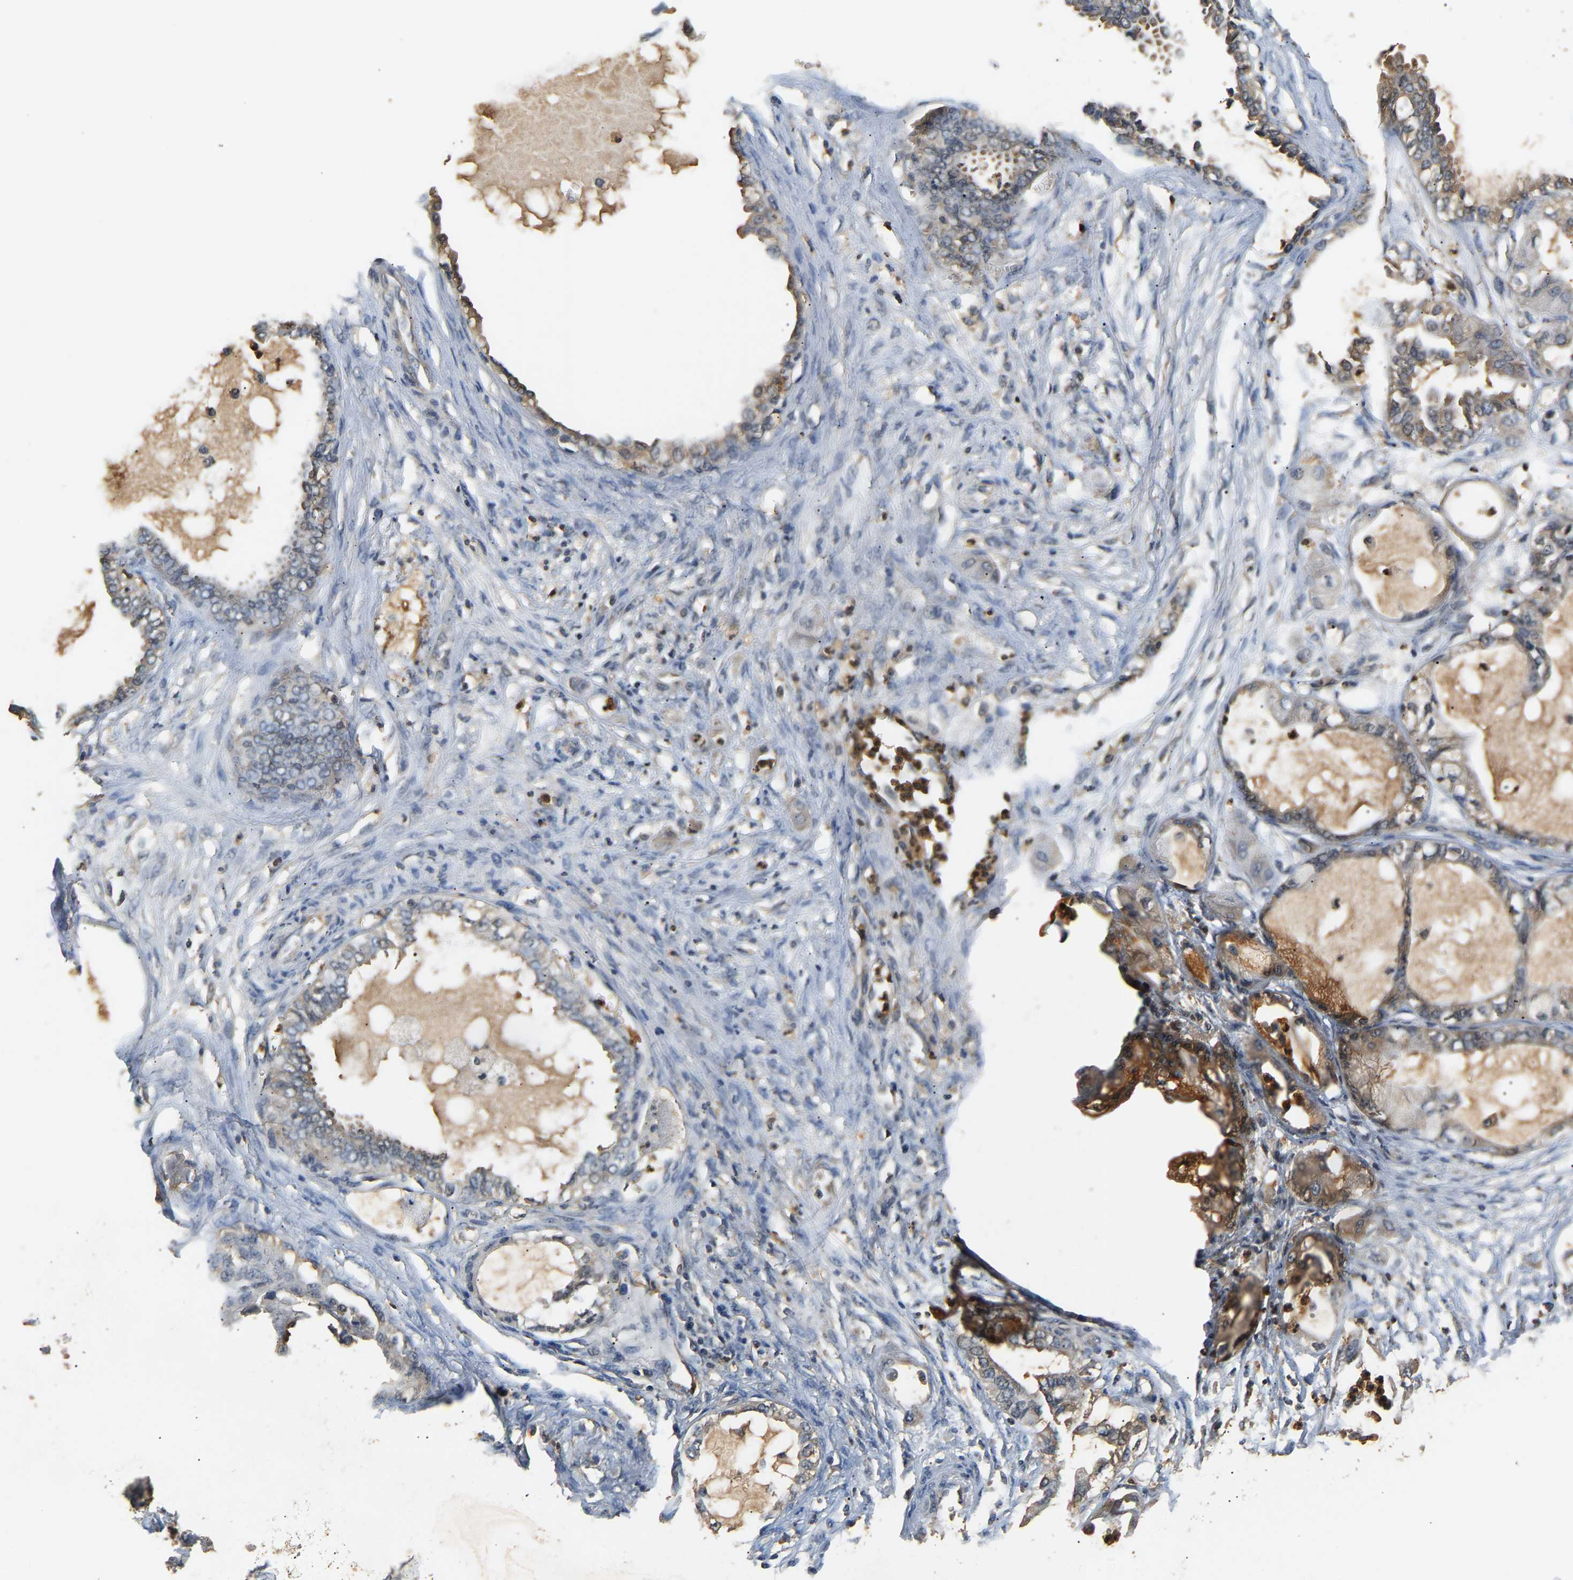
{"staining": {"intensity": "moderate", "quantity": "25%-75%", "location": "cytoplasmic/membranous"}, "tissue": "ovarian cancer", "cell_type": "Tumor cells", "image_type": "cancer", "snomed": [{"axis": "morphology", "description": "Carcinoma, NOS"}, {"axis": "morphology", "description": "Carcinoma, endometroid"}, {"axis": "topography", "description": "Ovary"}], "caption": "Ovarian cancer (carcinoma) stained with a protein marker shows moderate staining in tumor cells.", "gene": "GPI", "patient": {"sex": "female", "age": 50}}